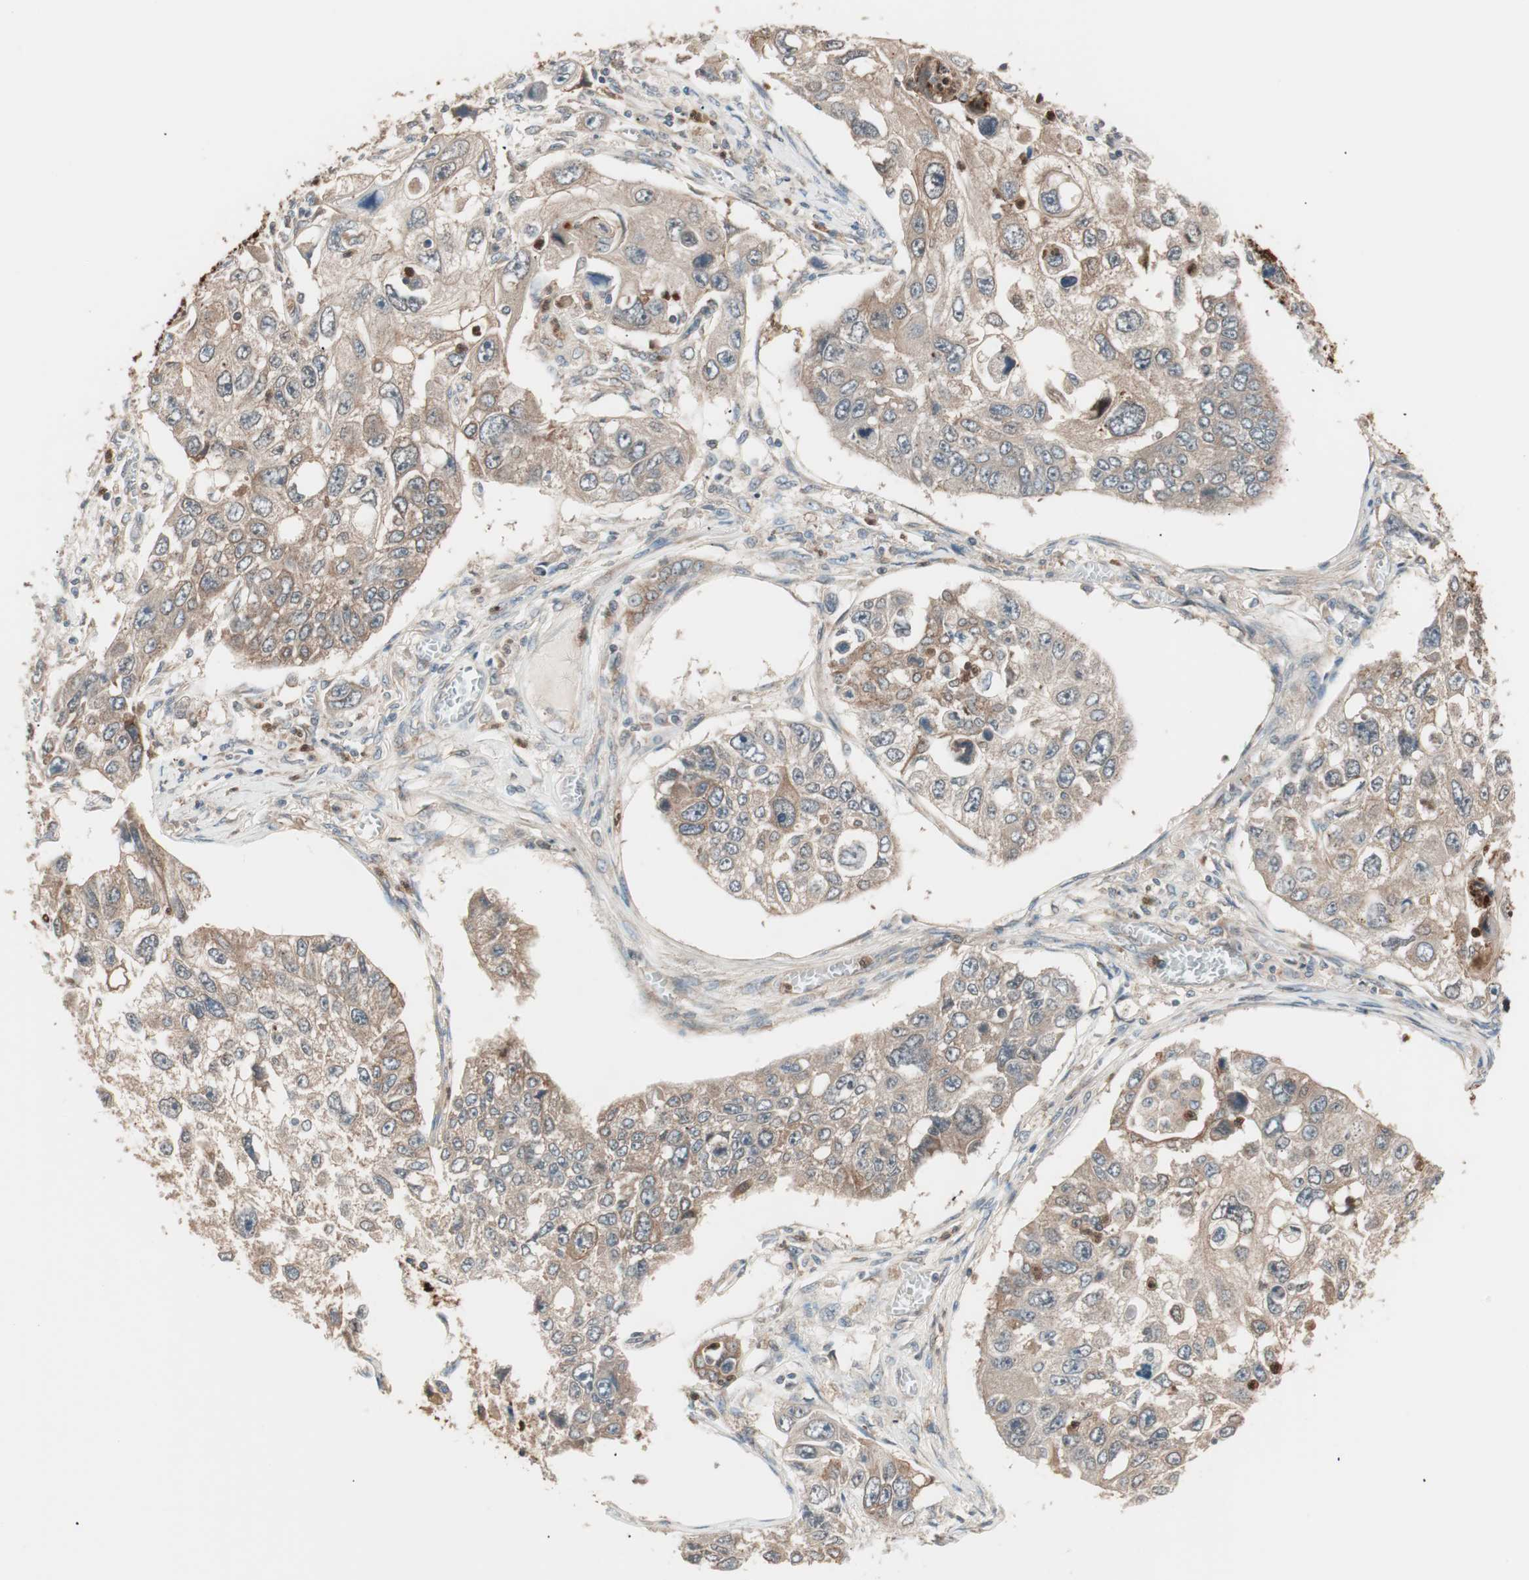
{"staining": {"intensity": "moderate", "quantity": ">75%", "location": "cytoplasmic/membranous"}, "tissue": "lung cancer", "cell_type": "Tumor cells", "image_type": "cancer", "snomed": [{"axis": "morphology", "description": "Squamous cell carcinoma, NOS"}, {"axis": "topography", "description": "Lung"}], "caption": "Approximately >75% of tumor cells in human squamous cell carcinoma (lung) exhibit moderate cytoplasmic/membranous protein staining as visualized by brown immunohistochemical staining.", "gene": "TSG101", "patient": {"sex": "male", "age": 71}}